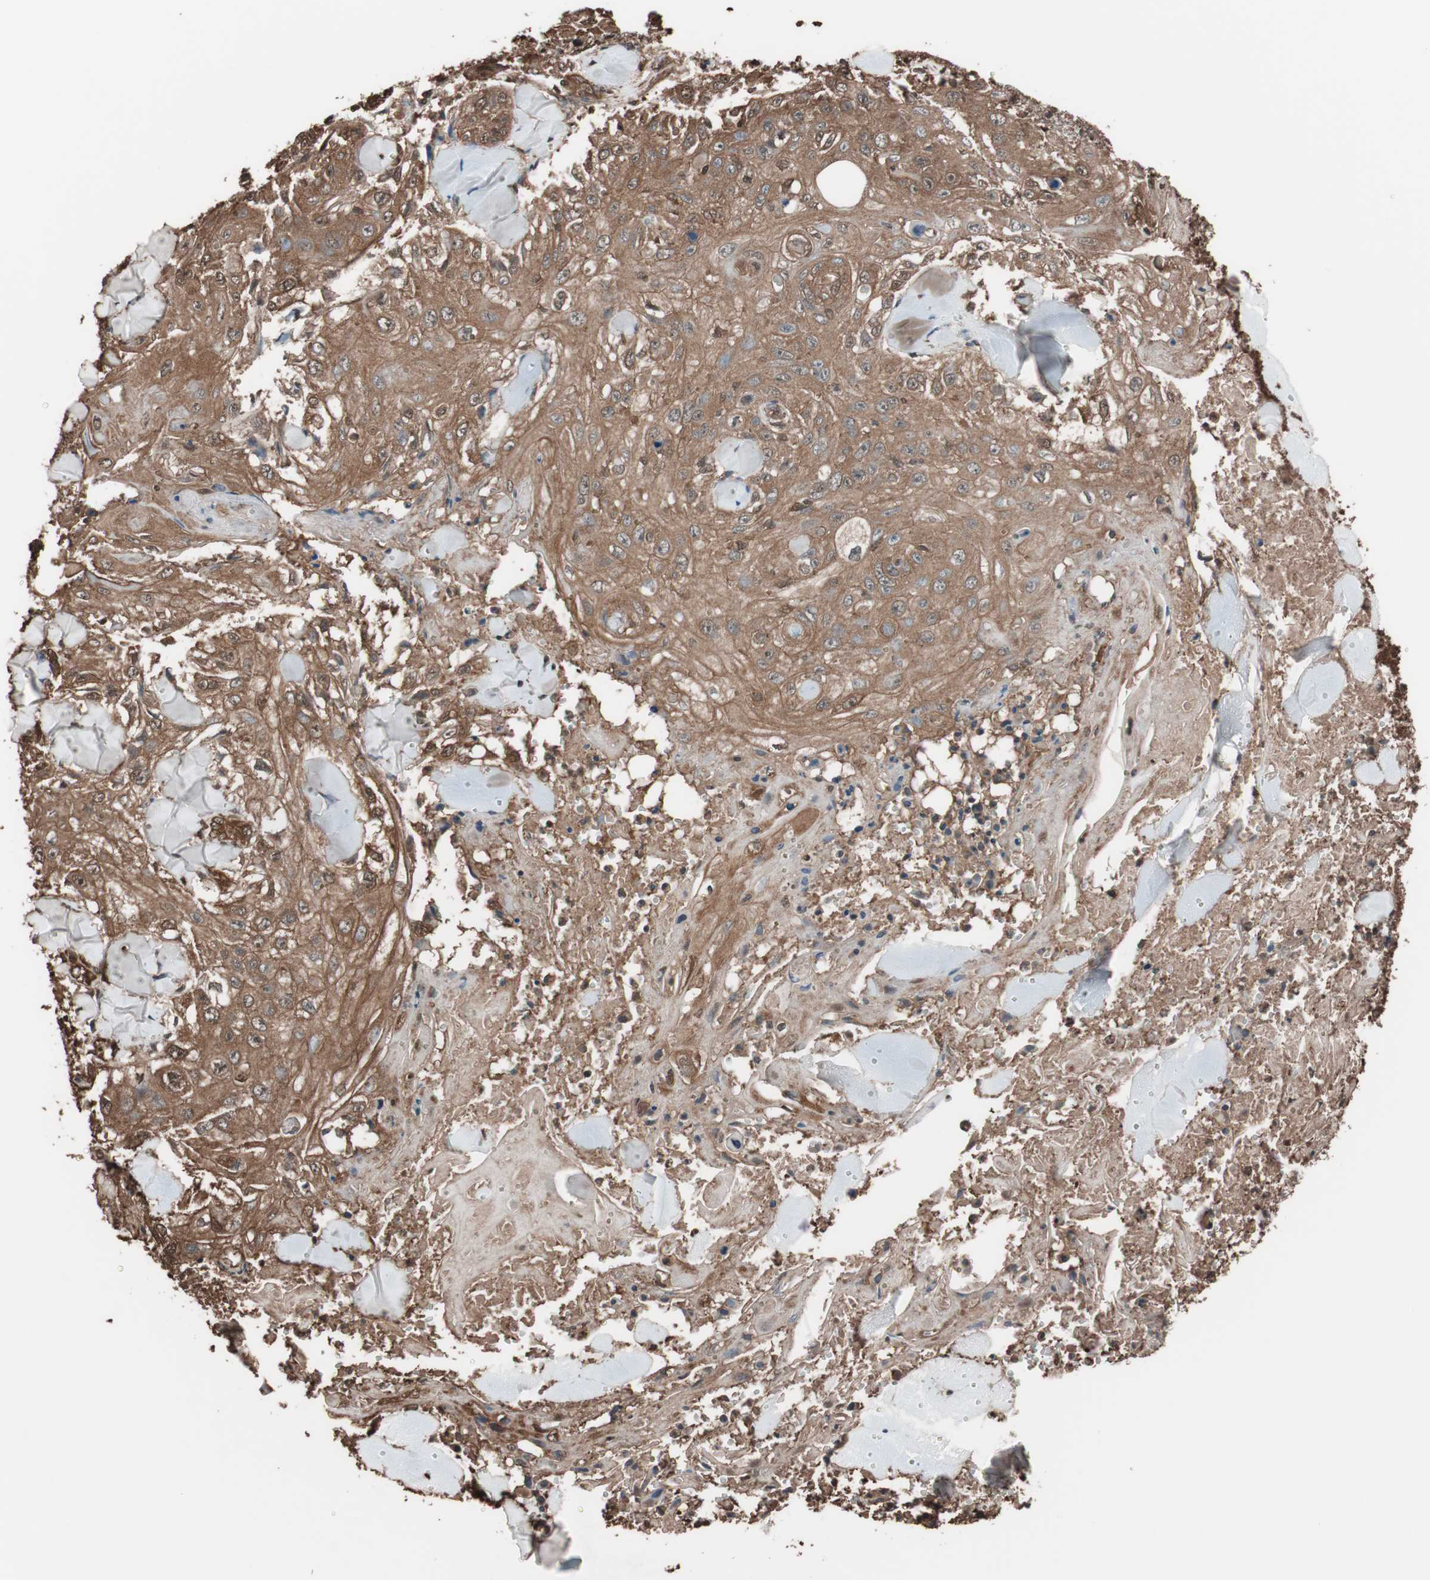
{"staining": {"intensity": "strong", "quantity": ">75%", "location": "cytoplasmic/membranous,nuclear"}, "tissue": "skin cancer", "cell_type": "Tumor cells", "image_type": "cancer", "snomed": [{"axis": "morphology", "description": "Squamous cell carcinoma, NOS"}, {"axis": "topography", "description": "Skin"}], "caption": "Skin squamous cell carcinoma was stained to show a protein in brown. There is high levels of strong cytoplasmic/membranous and nuclear staining in about >75% of tumor cells. (brown staining indicates protein expression, while blue staining denotes nuclei).", "gene": "CALM2", "patient": {"sex": "male", "age": 86}}